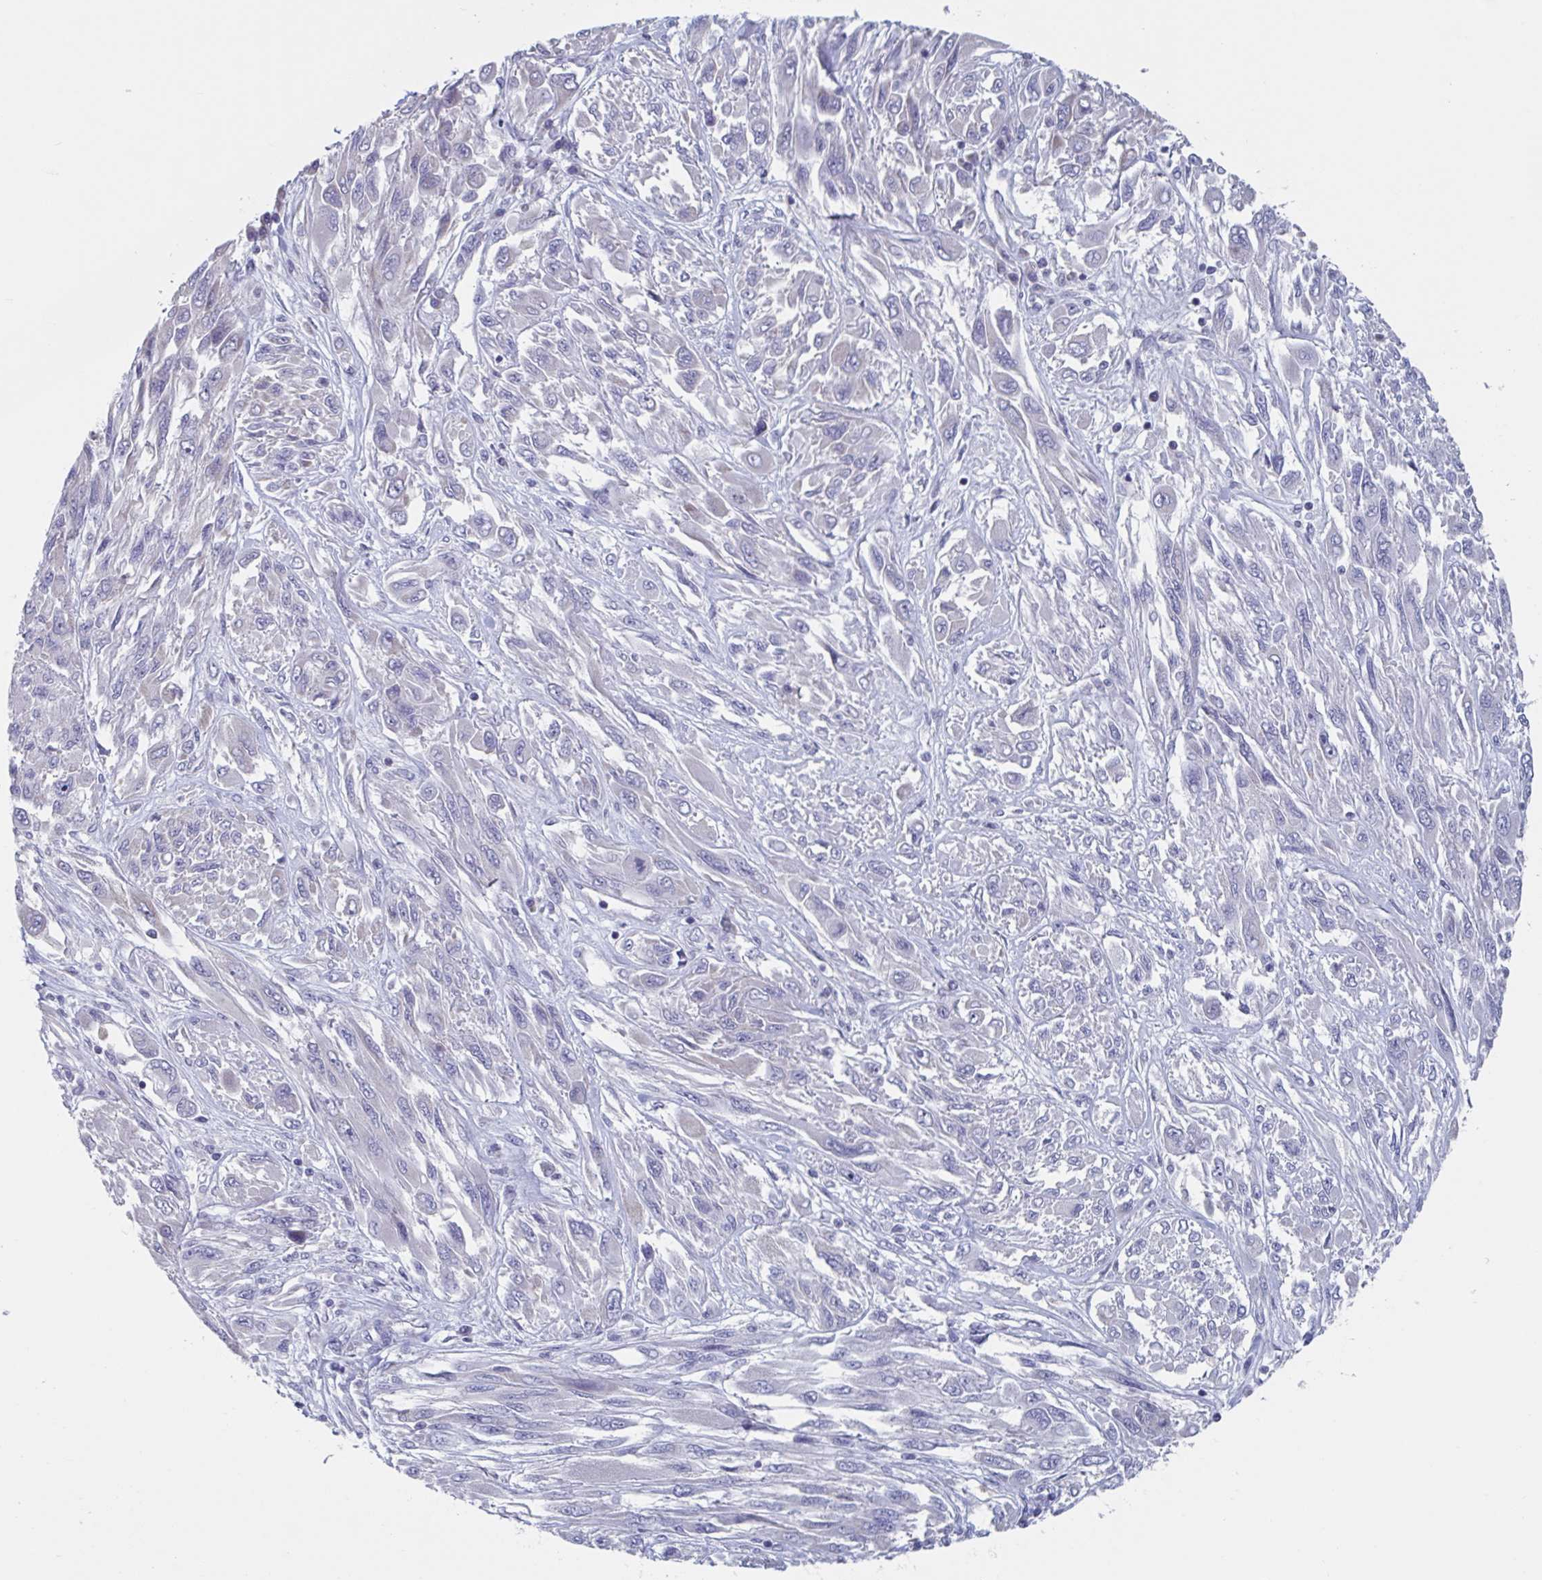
{"staining": {"intensity": "negative", "quantity": "none", "location": "none"}, "tissue": "melanoma", "cell_type": "Tumor cells", "image_type": "cancer", "snomed": [{"axis": "morphology", "description": "Malignant melanoma, NOS"}, {"axis": "topography", "description": "Skin"}], "caption": "Malignant melanoma was stained to show a protein in brown. There is no significant expression in tumor cells. (Stains: DAB immunohistochemistry (IHC) with hematoxylin counter stain, Microscopy: brightfield microscopy at high magnification).", "gene": "NDUFC2", "patient": {"sex": "female", "age": 91}}